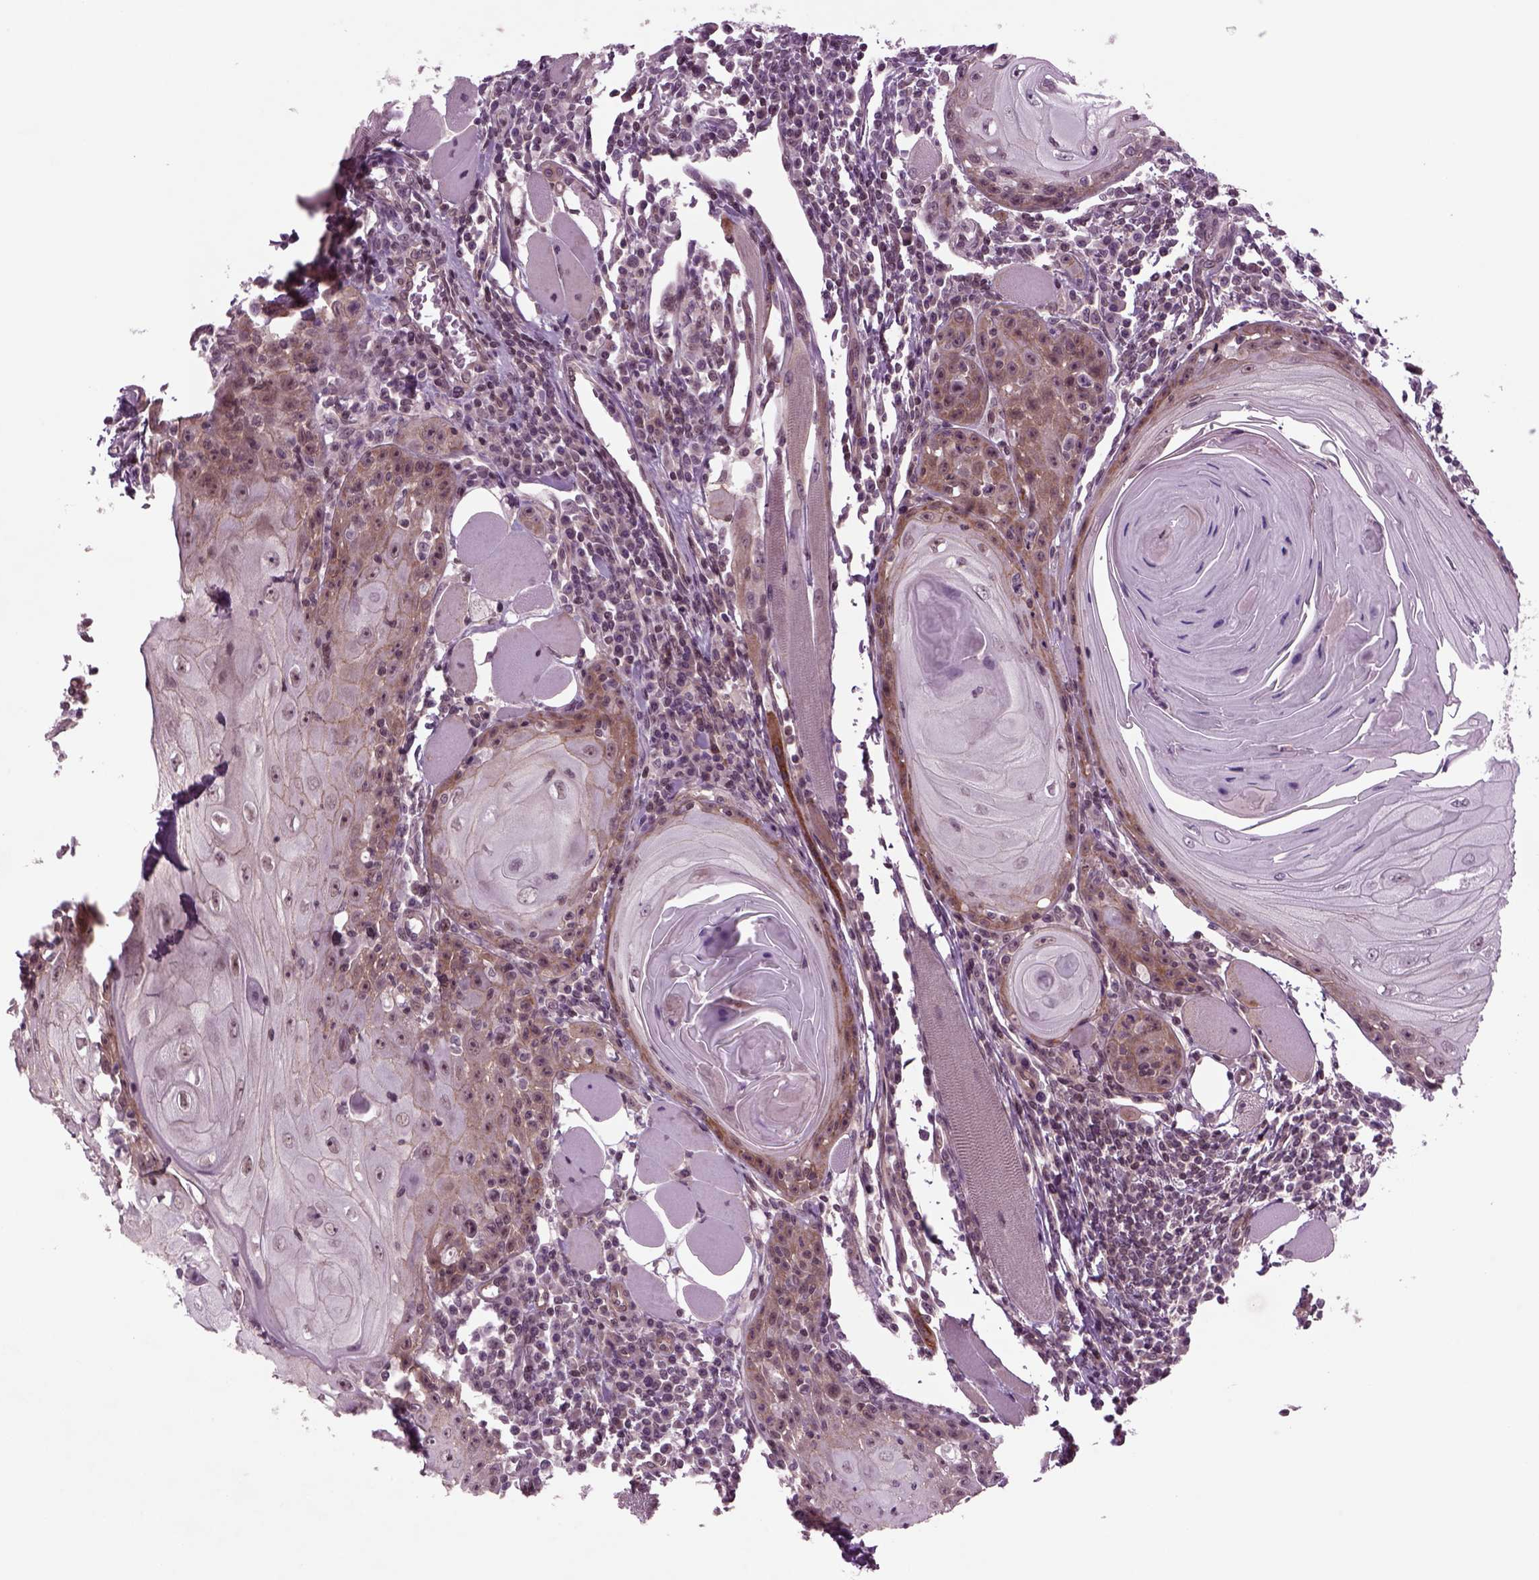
{"staining": {"intensity": "moderate", "quantity": "<25%", "location": "cytoplasmic/membranous"}, "tissue": "head and neck cancer", "cell_type": "Tumor cells", "image_type": "cancer", "snomed": [{"axis": "morphology", "description": "Normal tissue, NOS"}, {"axis": "morphology", "description": "Squamous cell carcinoma, NOS"}, {"axis": "topography", "description": "Oral tissue"}, {"axis": "topography", "description": "Head-Neck"}], "caption": "Protein analysis of head and neck cancer tissue exhibits moderate cytoplasmic/membranous expression in approximately <25% of tumor cells.", "gene": "ODF3", "patient": {"sex": "male", "age": 52}}